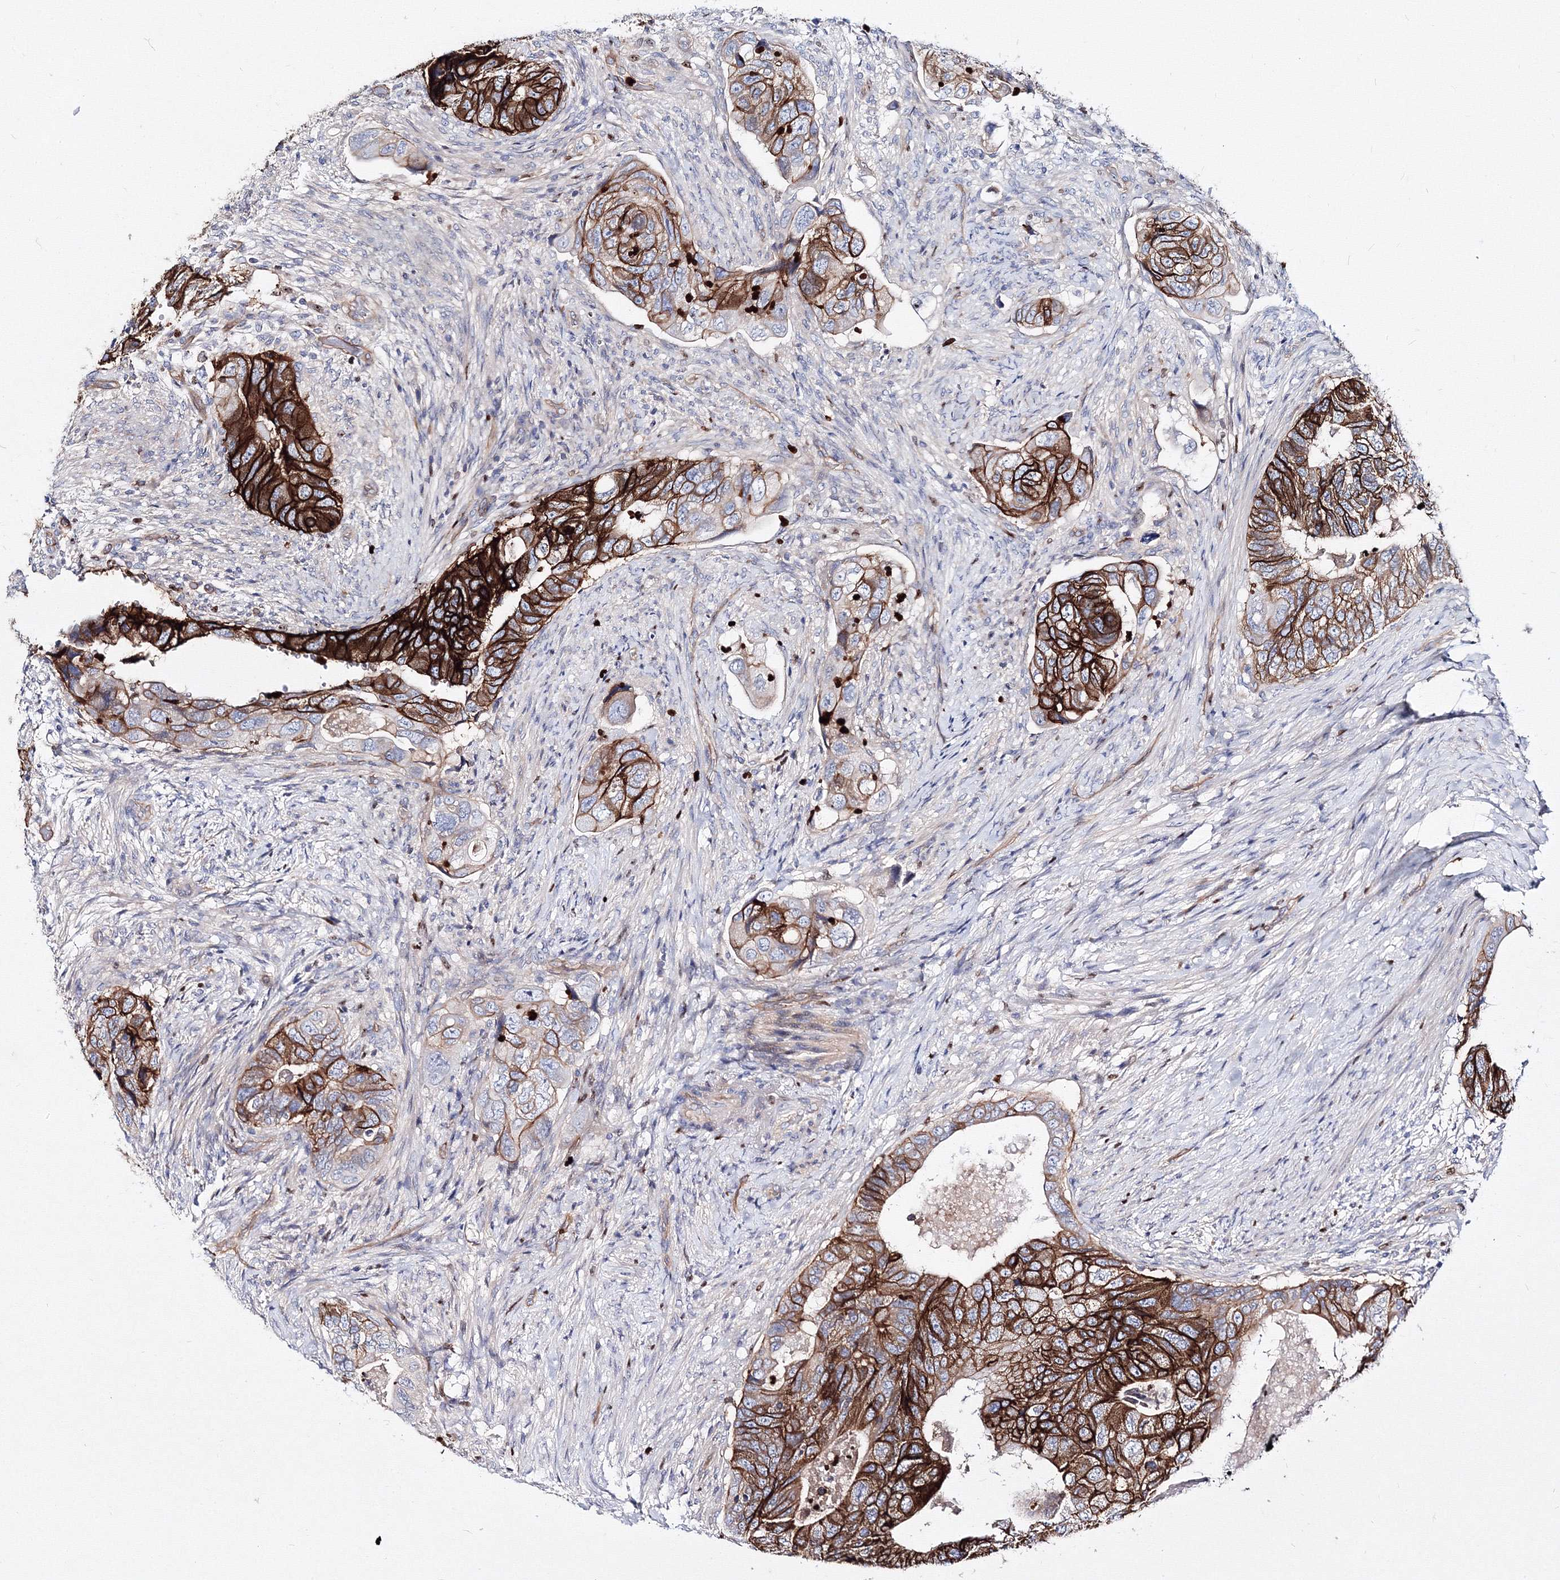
{"staining": {"intensity": "strong", "quantity": ">75%", "location": "cytoplasmic/membranous"}, "tissue": "colorectal cancer", "cell_type": "Tumor cells", "image_type": "cancer", "snomed": [{"axis": "morphology", "description": "Adenocarcinoma, NOS"}, {"axis": "topography", "description": "Rectum"}], "caption": "Tumor cells exhibit strong cytoplasmic/membranous staining in about >75% of cells in colorectal cancer.", "gene": "C11orf52", "patient": {"sex": "male", "age": 63}}